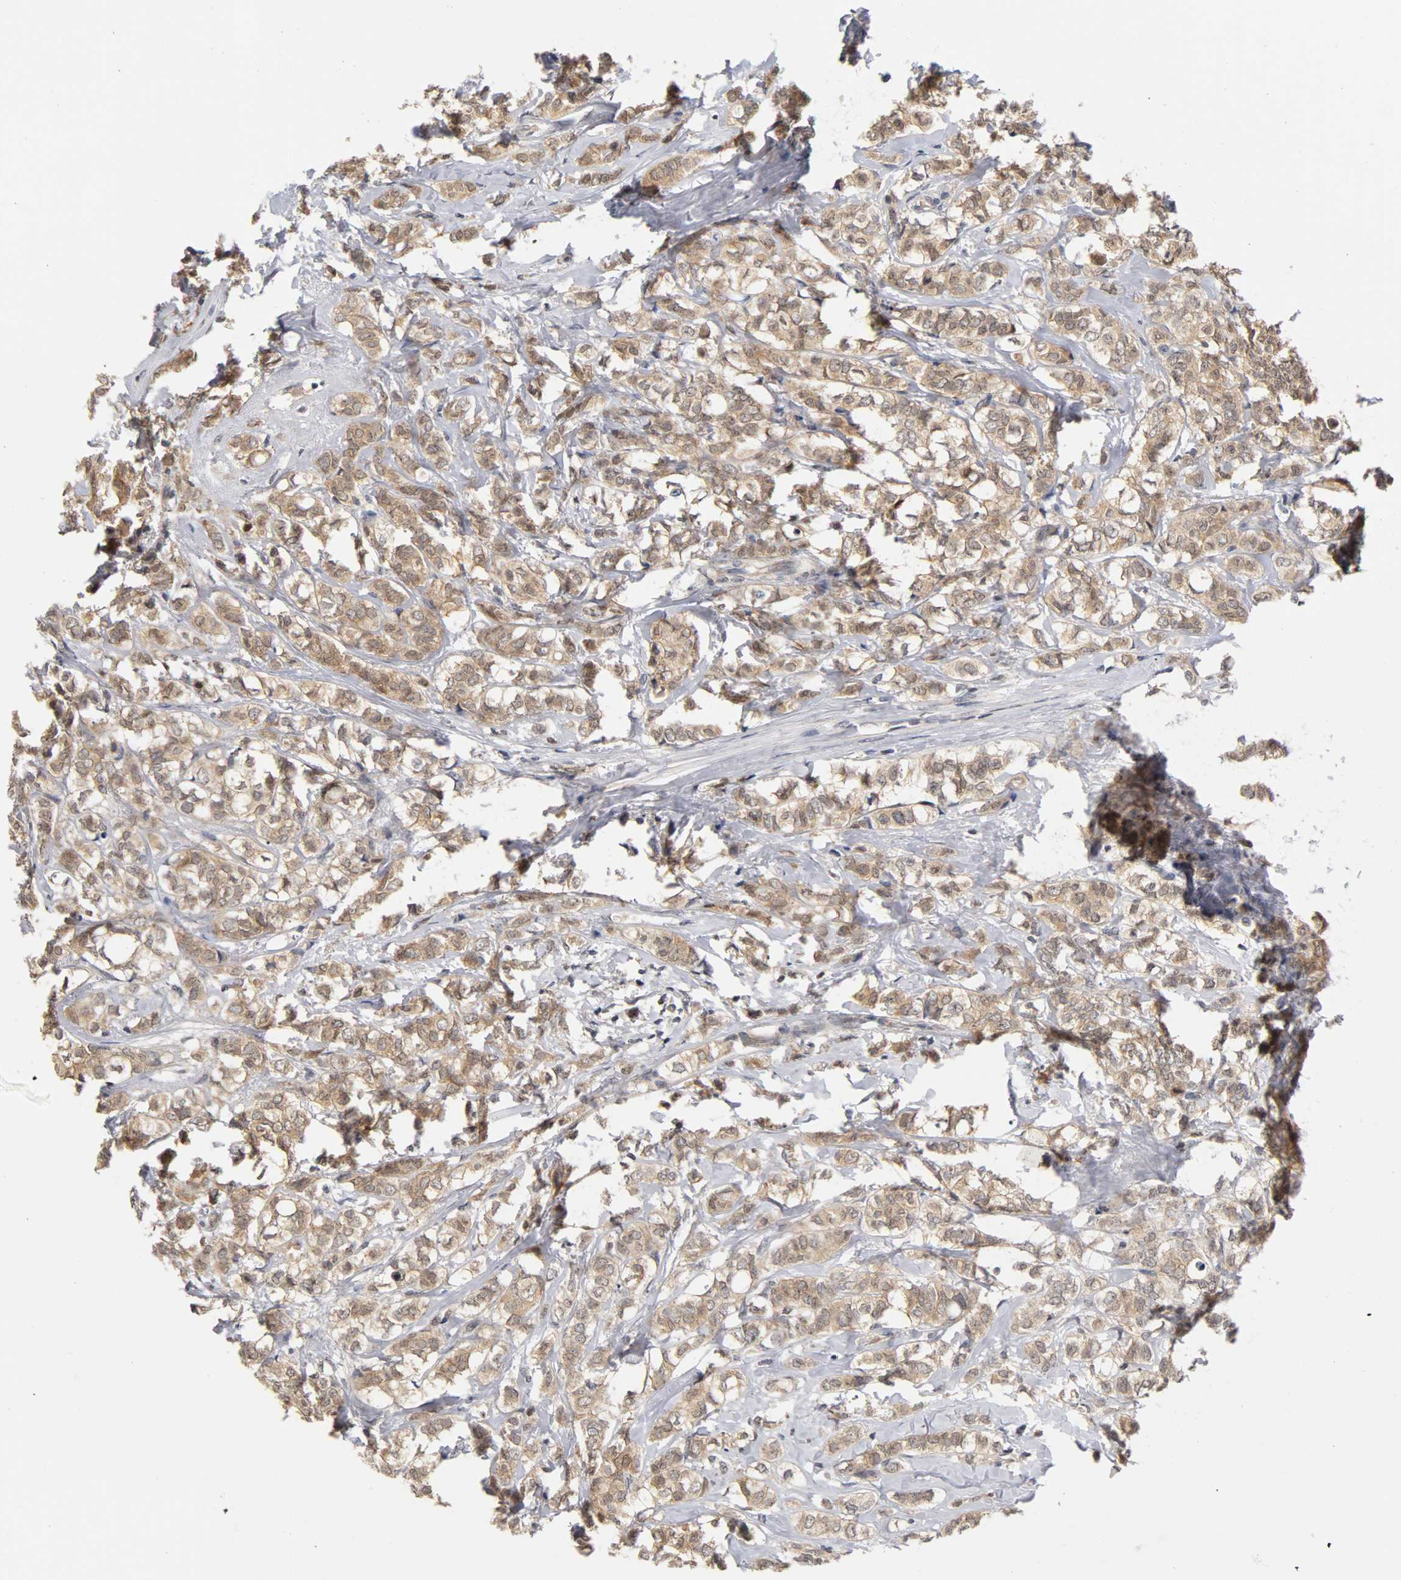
{"staining": {"intensity": "moderate", "quantity": ">75%", "location": "cytoplasmic/membranous,nuclear"}, "tissue": "breast cancer", "cell_type": "Tumor cells", "image_type": "cancer", "snomed": [{"axis": "morphology", "description": "Lobular carcinoma"}, {"axis": "topography", "description": "Breast"}], "caption": "Moderate cytoplasmic/membranous and nuclear expression for a protein is seen in approximately >75% of tumor cells of breast cancer (lobular carcinoma) using immunohistochemistry (IHC).", "gene": "UBE2M", "patient": {"sex": "female", "age": 60}}